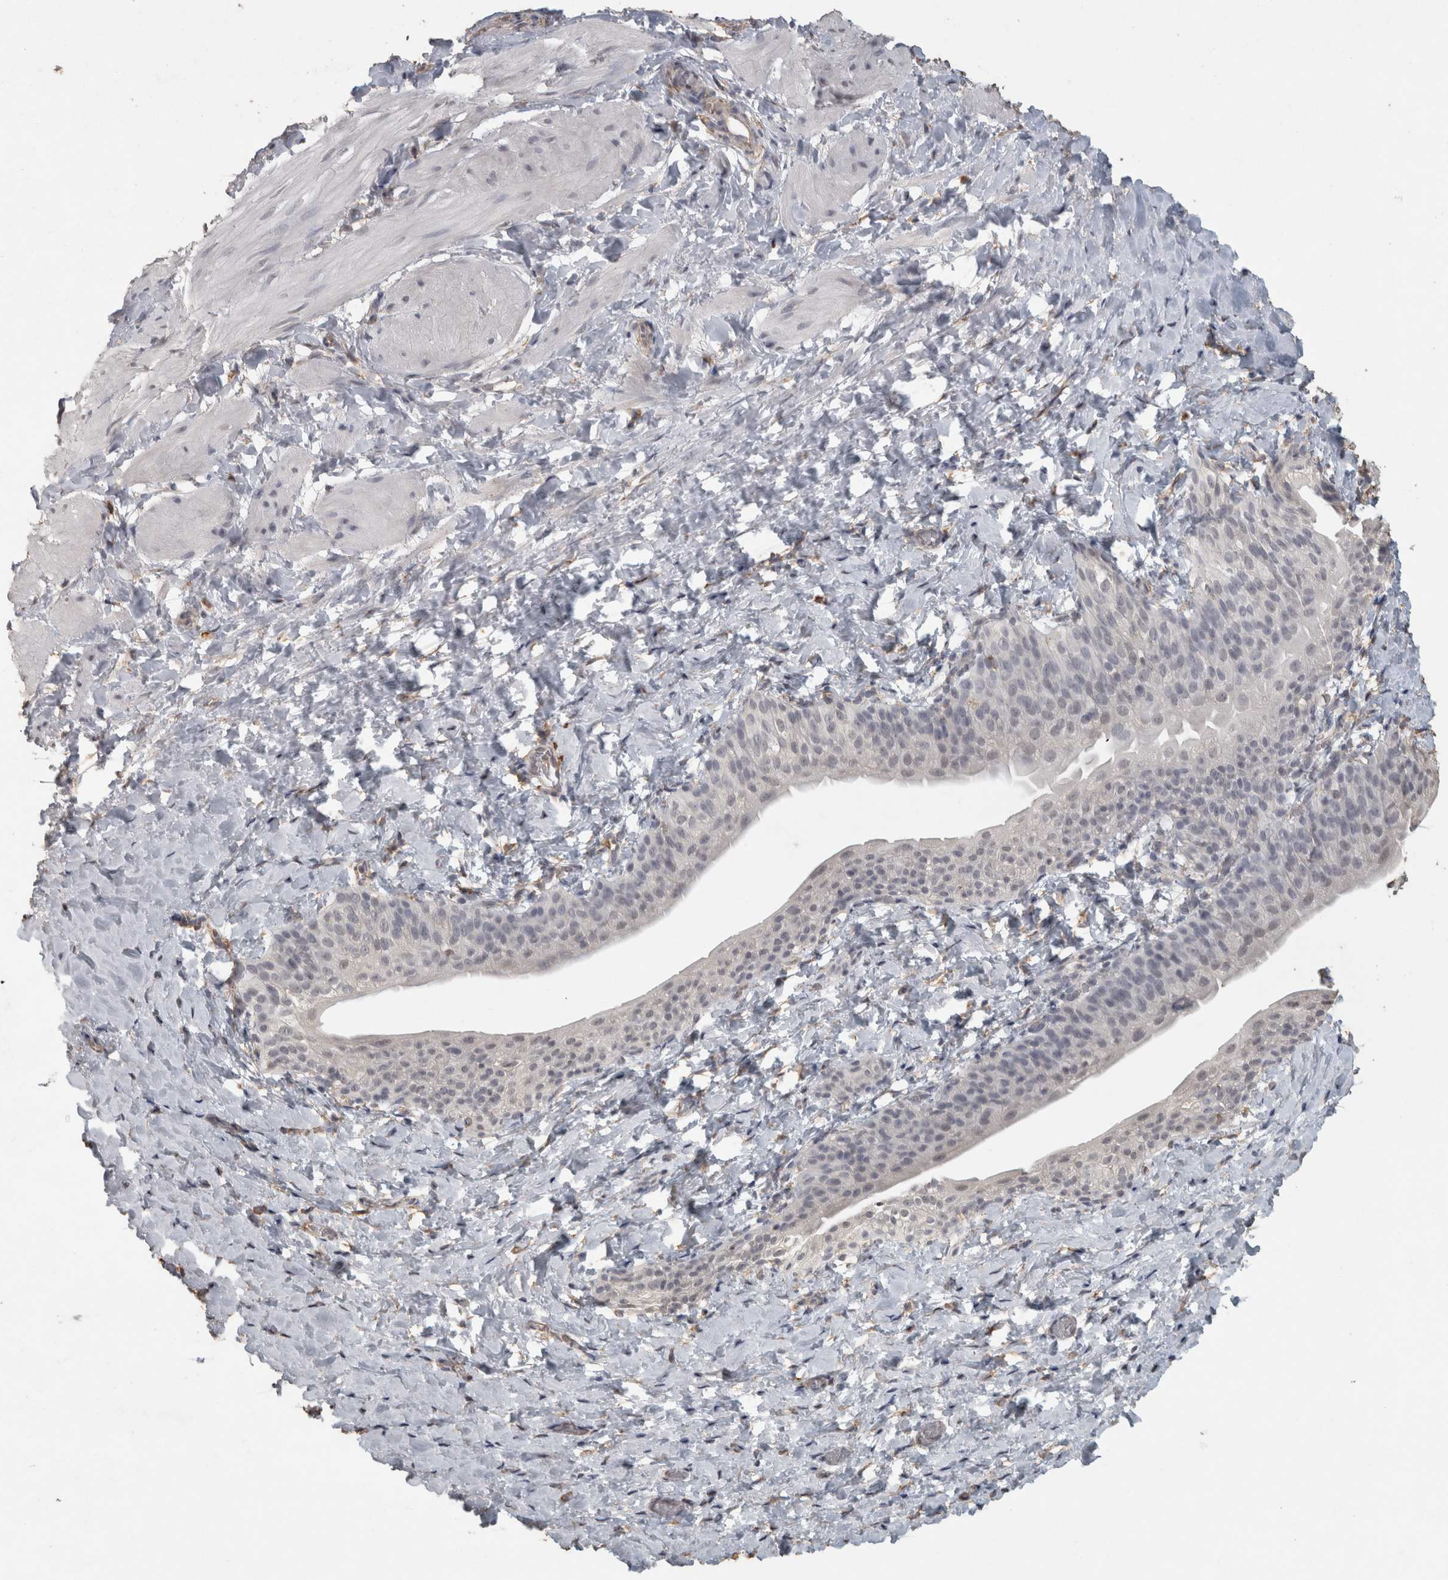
{"staining": {"intensity": "negative", "quantity": "none", "location": "none"}, "tissue": "smooth muscle", "cell_type": "Smooth muscle cells", "image_type": "normal", "snomed": [{"axis": "morphology", "description": "Normal tissue, NOS"}, {"axis": "topography", "description": "Smooth muscle"}], "caption": "Immunohistochemical staining of unremarkable human smooth muscle reveals no significant staining in smooth muscle cells.", "gene": "REPS2", "patient": {"sex": "male", "age": 16}}